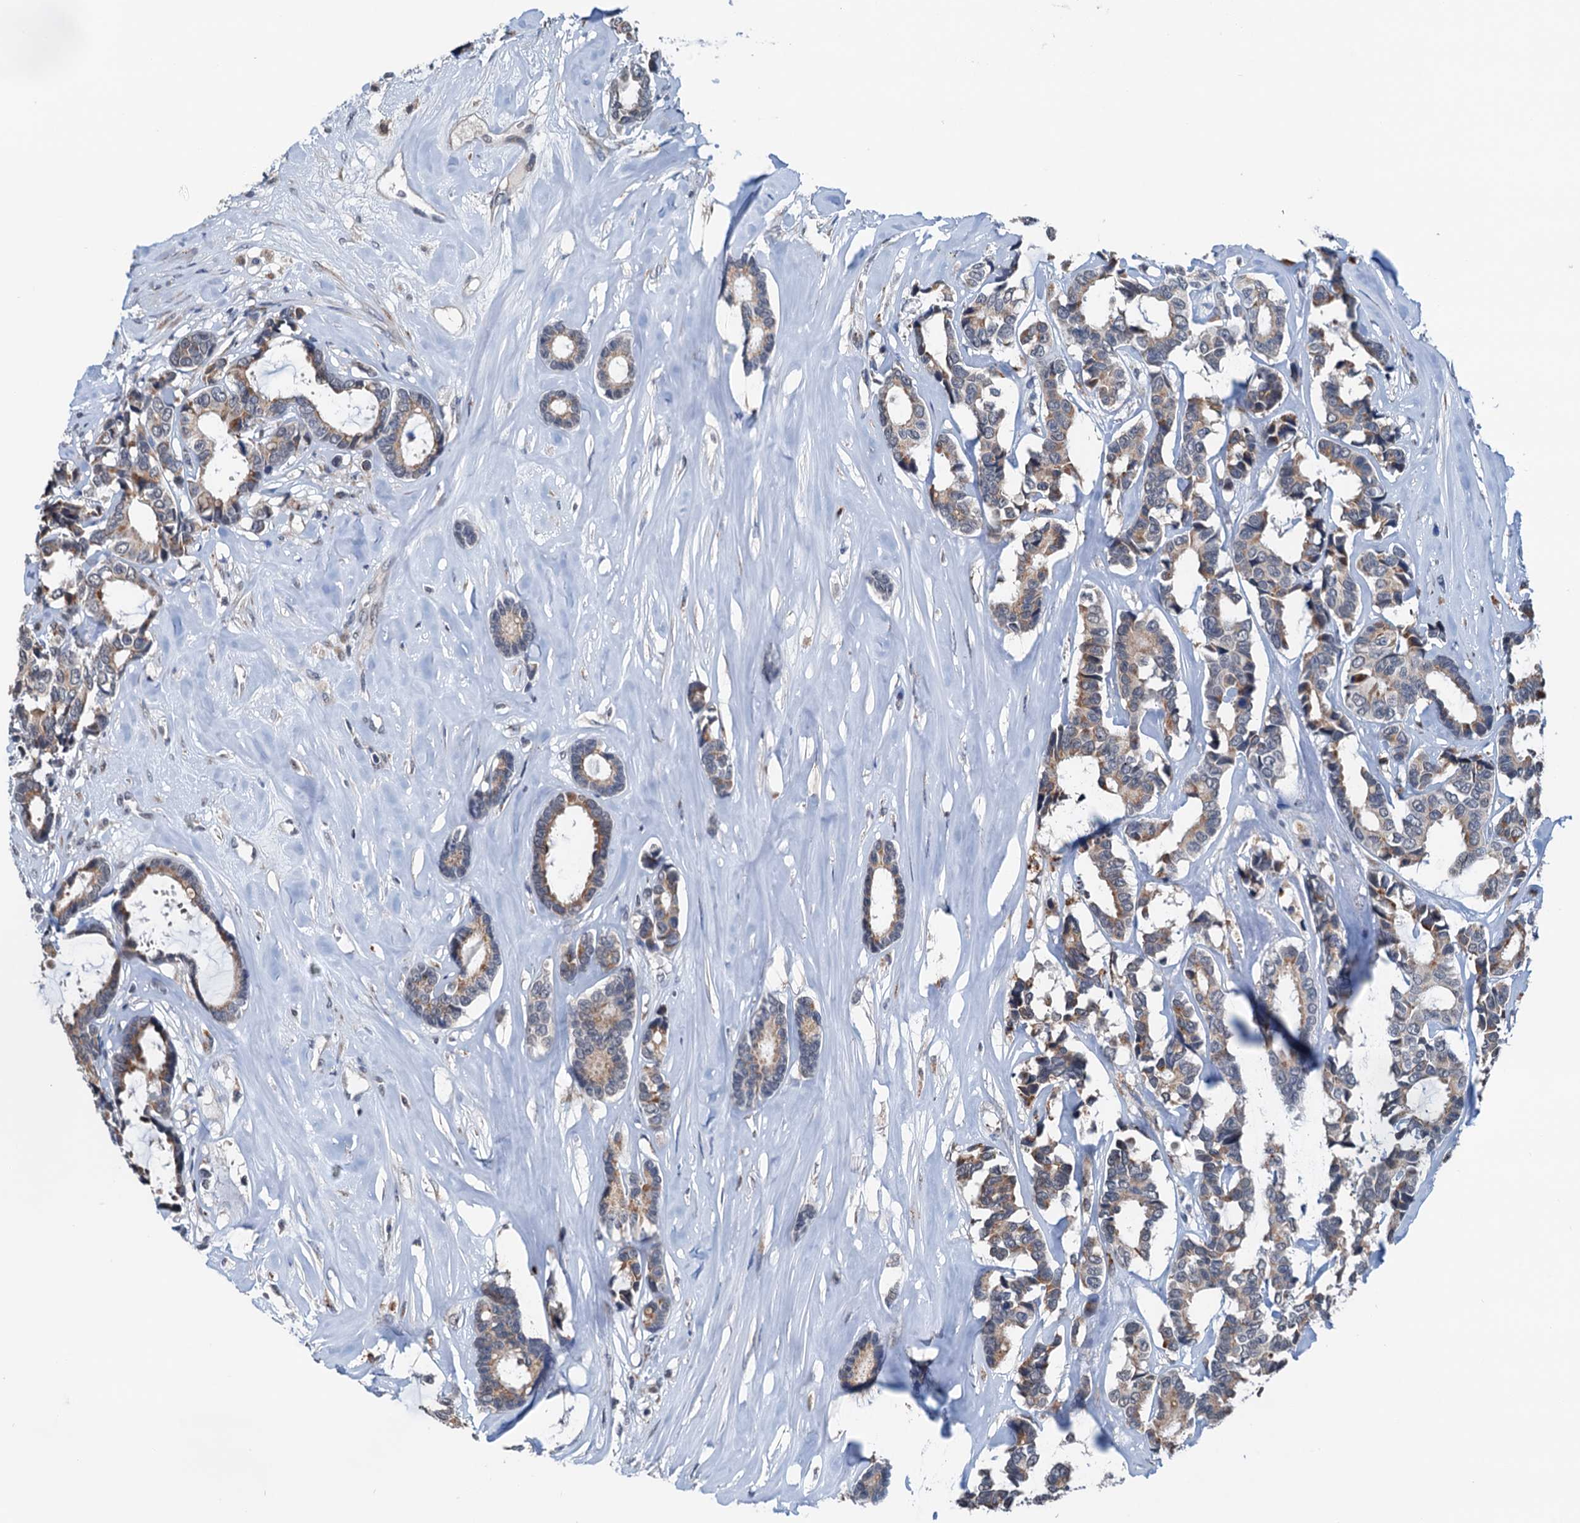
{"staining": {"intensity": "moderate", "quantity": "25%-75%", "location": "cytoplasmic/membranous"}, "tissue": "breast cancer", "cell_type": "Tumor cells", "image_type": "cancer", "snomed": [{"axis": "morphology", "description": "Duct carcinoma"}, {"axis": "topography", "description": "Breast"}], "caption": "This histopathology image demonstrates breast cancer stained with immunohistochemistry to label a protein in brown. The cytoplasmic/membranous of tumor cells show moderate positivity for the protein. Nuclei are counter-stained blue.", "gene": "SHLD1", "patient": {"sex": "female", "age": 87}}